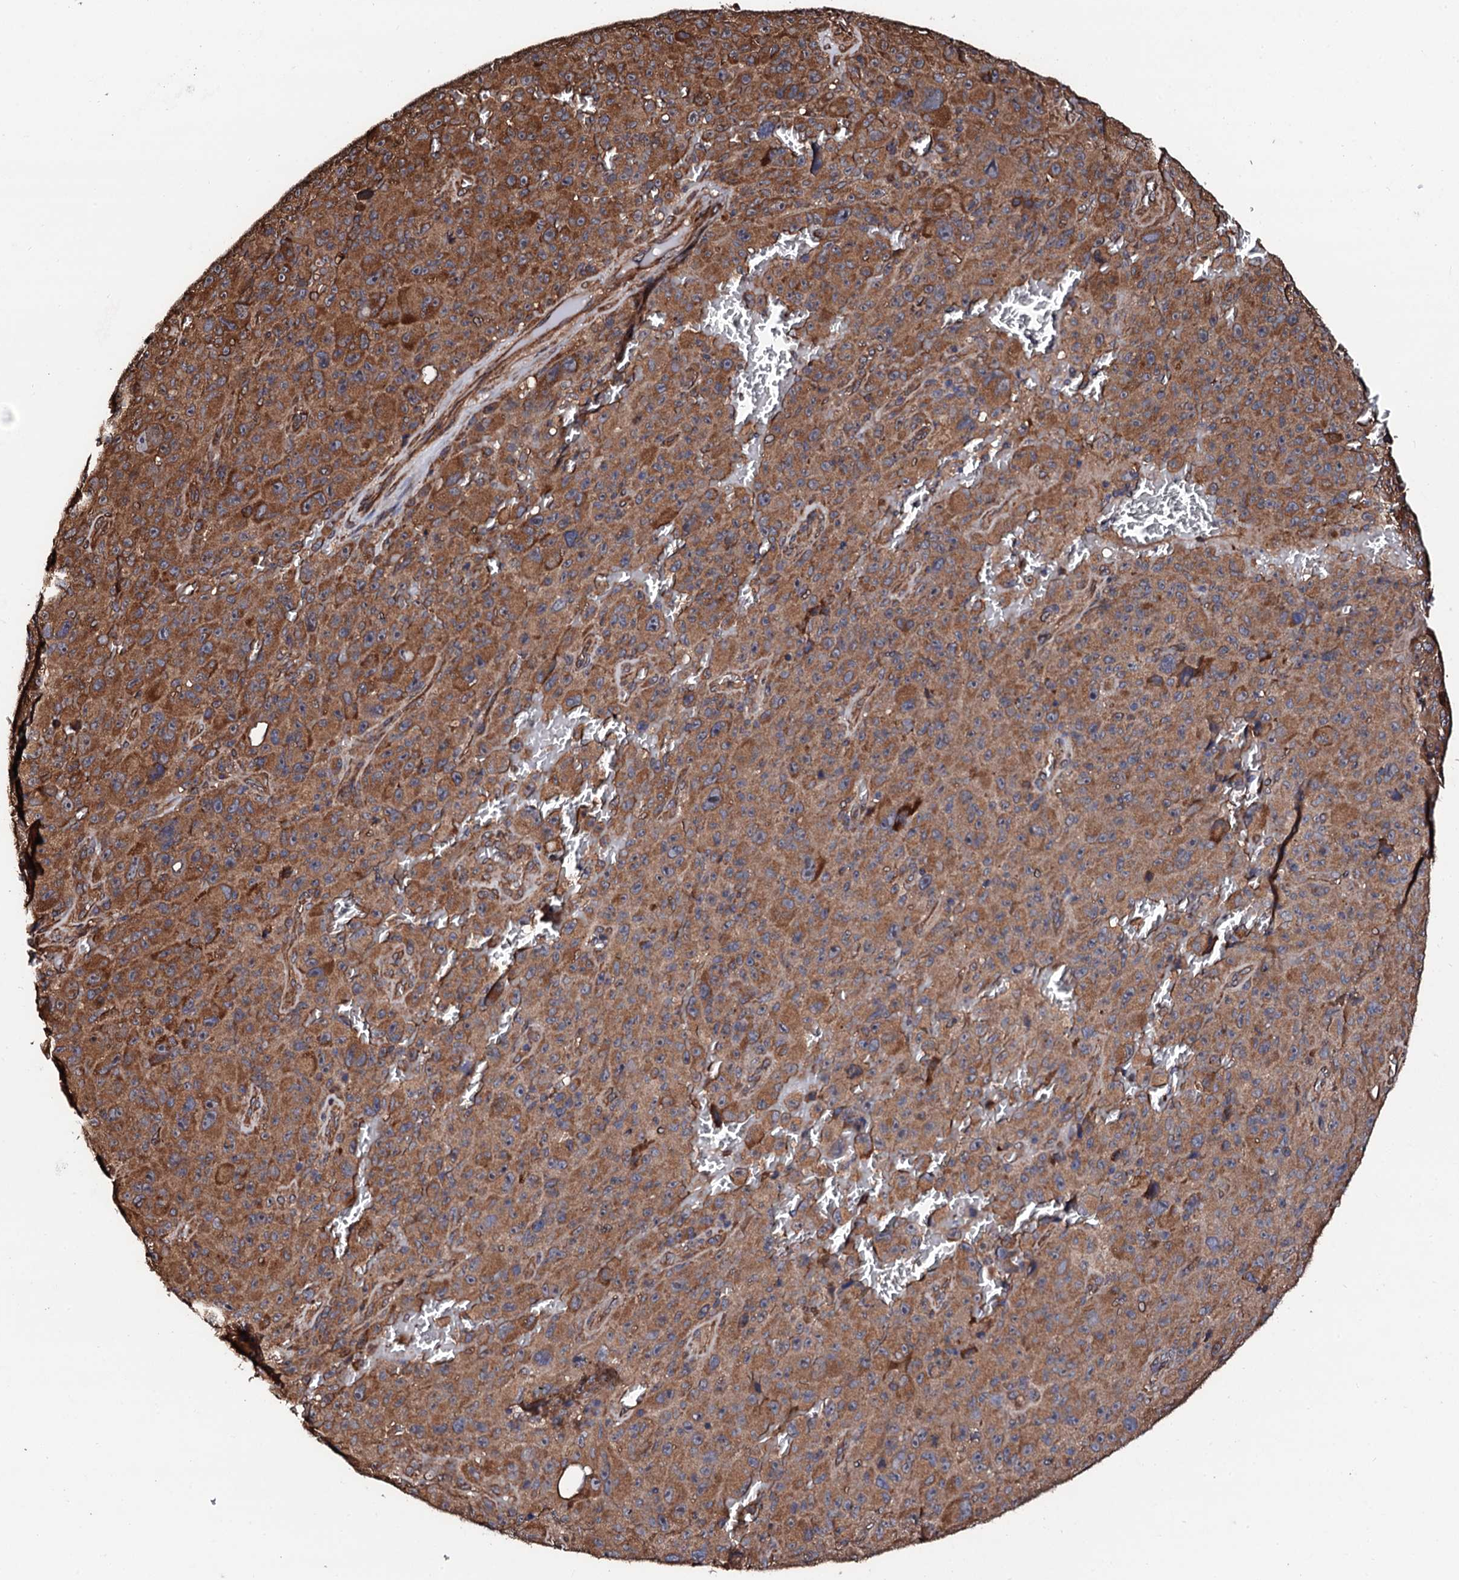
{"staining": {"intensity": "moderate", "quantity": ">75%", "location": "cytoplasmic/membranous"}, "tissue": "melanoma", "cell_type": "Tumor cells", "image_type": "cancer", "snomed": [{"axis": "morphology", "description": "Malignant melanoma, NOS"}, {"axis": "topography", "description": "Skin"}], "caption": "Malignant melanoma tissue demonstrates moderate cytoplasmic/membranous expression in about >75% of tumor cells The staining is performed using DAB (3,3'-diaminobenzidine) brown chromogen to label protein expression. The nuclei are counter-stained blue using hematoxylin.", "gene": "CKAP5", "patient": {"sex": "female", "age": 82}}